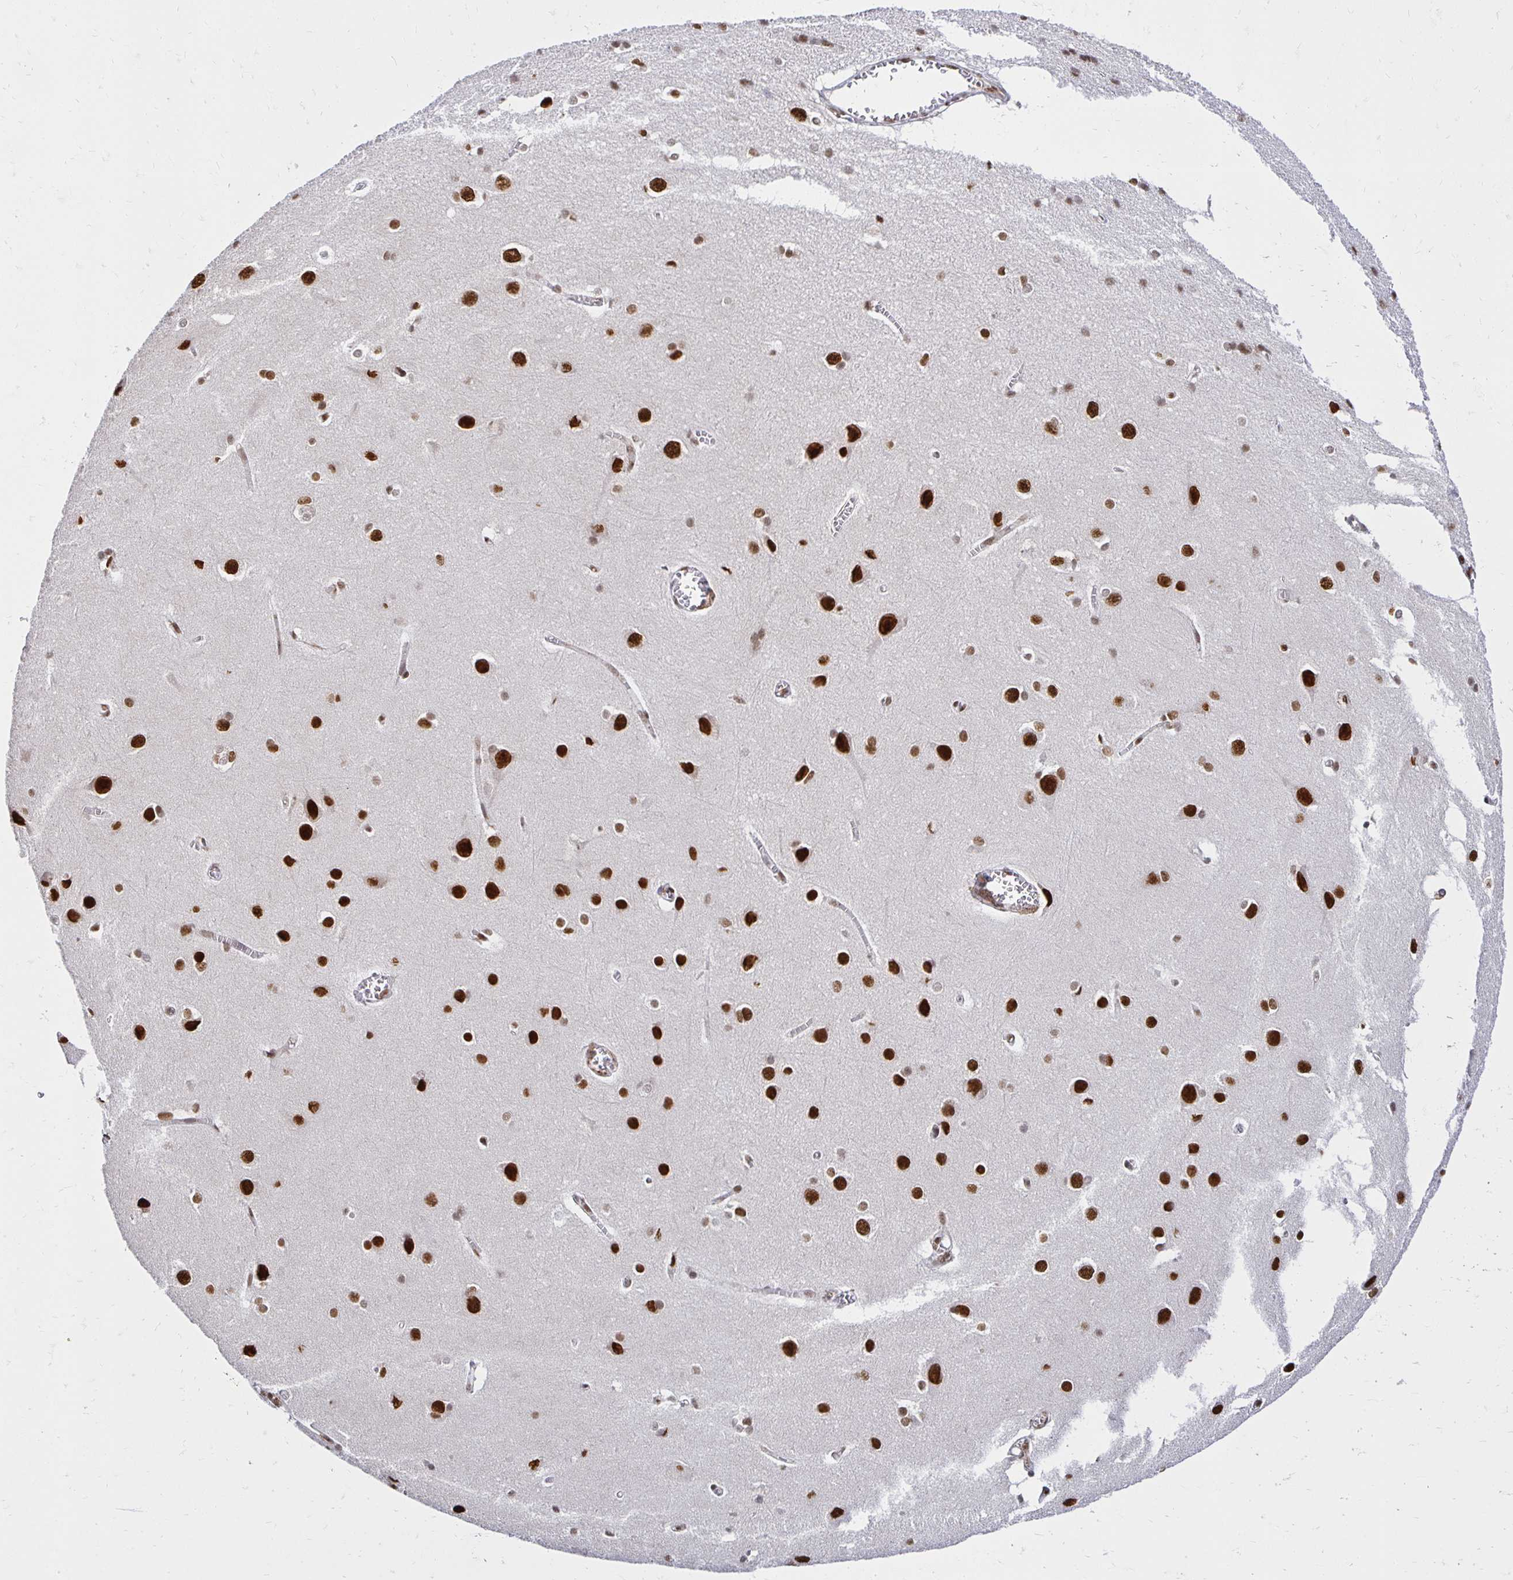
{"staining": {"intensity": "moderate", "quantity": "<25%", "location": "nuclear"}, "tissue": "cerebral cortex", "cell_type": "Endothelial cells", "image_type": "normal", "snomed": [{"axis": "morphology", "description": "Normal tissue, NOS"}, {"axis": "topography", "description": "Cerebral cortex"}], "caption": "The image displays staining of benign cerebral cortex, revealing moderate nuclear protein expression (brown color) within endothelial cells. (IHC, brightfield microscopy, high magnification).", "gene": "ZNF579", "patient": {"sex": "male", "age": 37}}